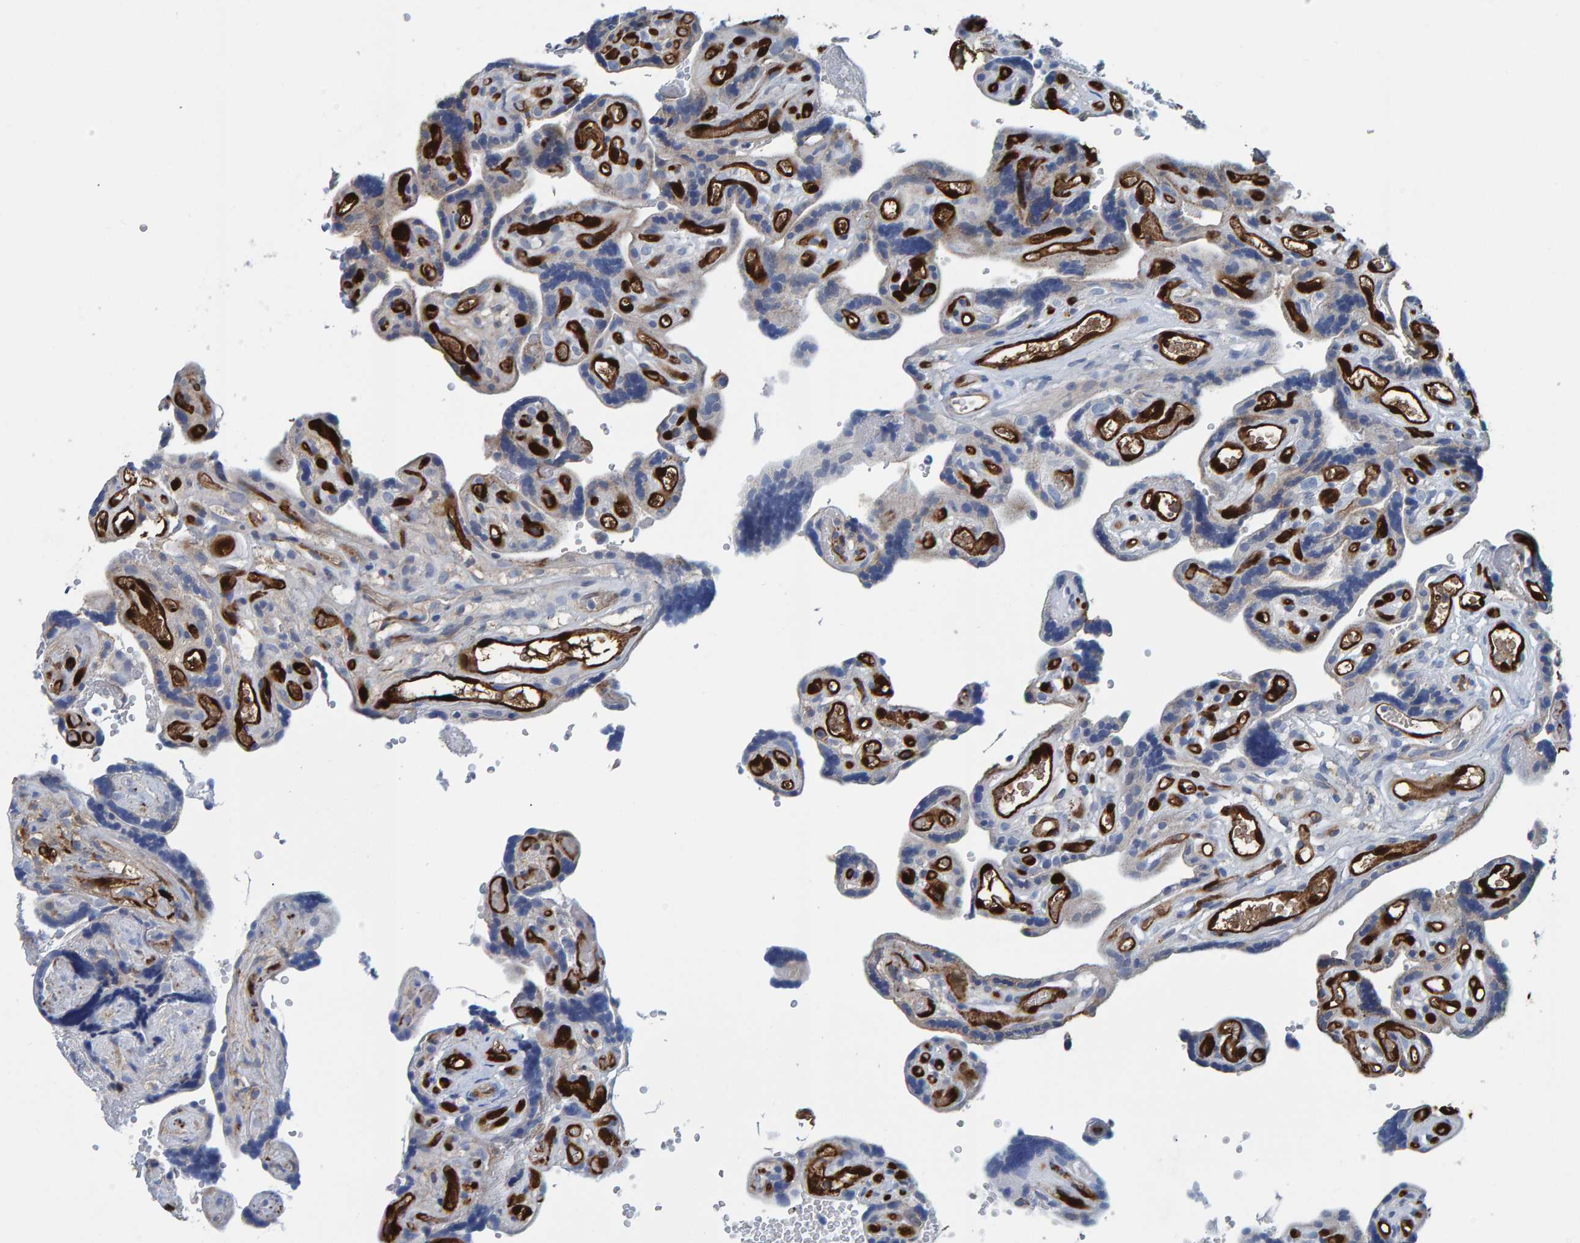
{"staining": {"intensity": "negative", "quantity": "none", "location": "none"}, "tissue": "placenta", "cell_type": "Decidual cells", "image_type": "normal", "snomed": [{"axis": "morphology", "description": "Normal tissue, NOS"}, {"axis": "topography", "description": "Placenta"}], "caption": "Benign placenta was stained to show a protein in brown. There is no significant expression in decidual cells. The staining is performed using DAB brown chromogen with nuclei counter-stained in using hematoxylin.", "gene": "IDO1", "patient": {"sex": "female", "age": 30}}